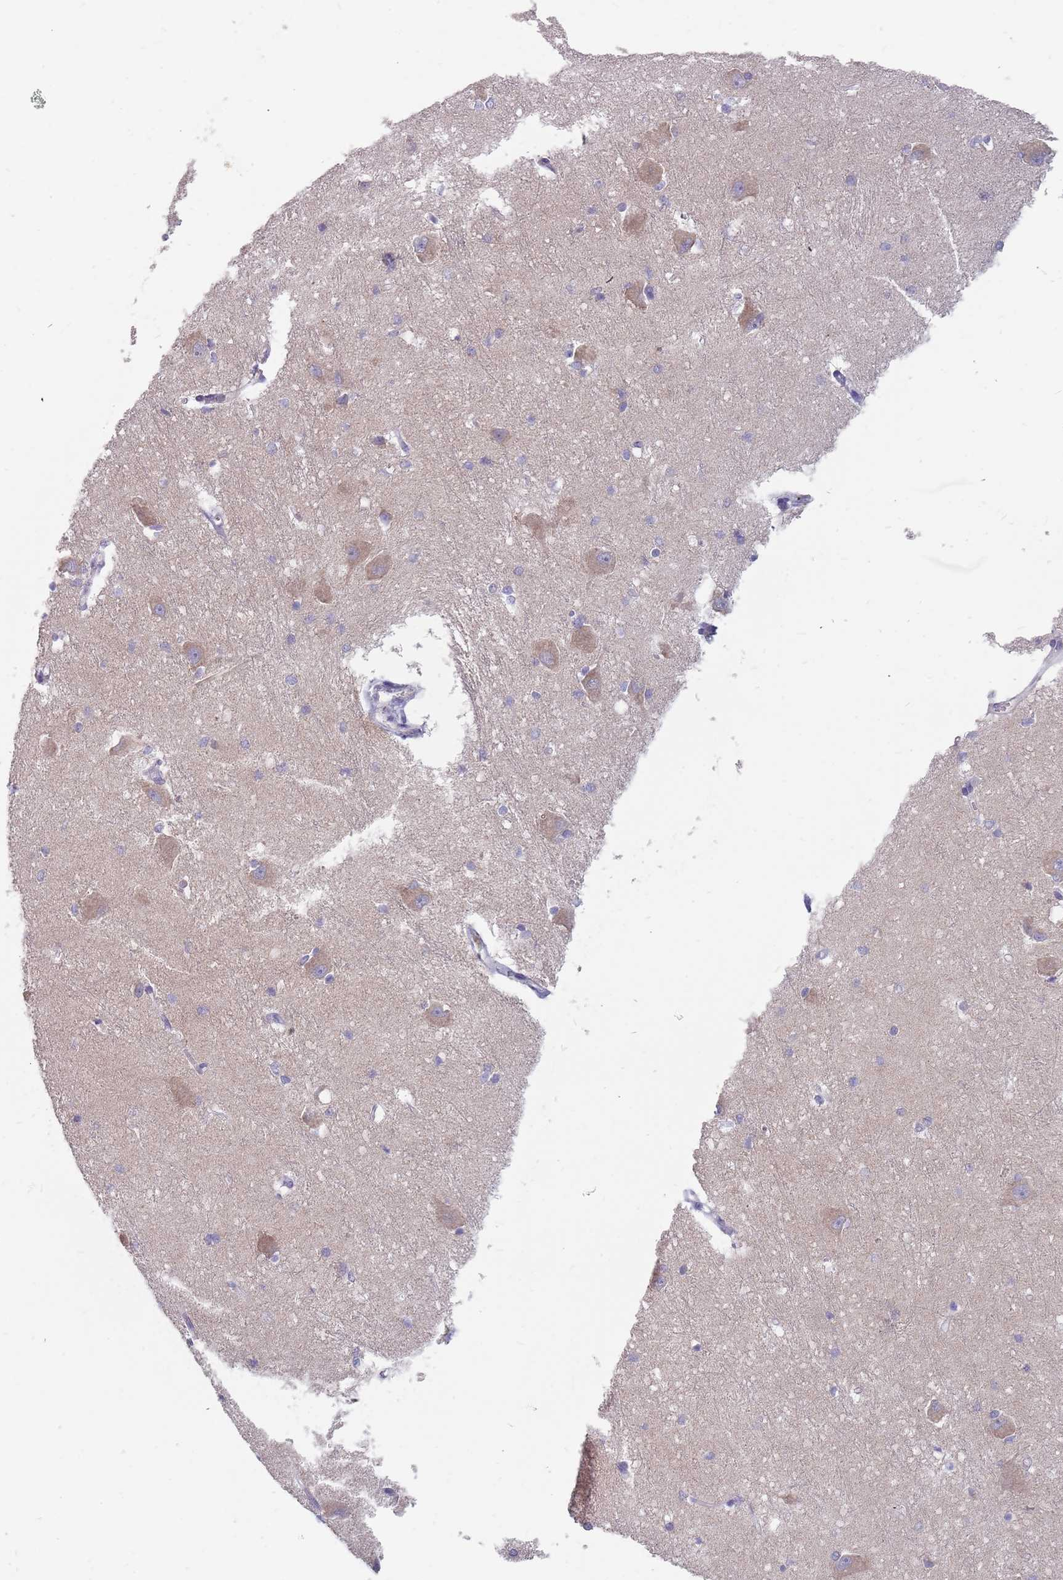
{"staining": {"intensity": "negative", "quantity": "none", "location": "none"}, "tissue": "caudate", "cell_type": "Glial cells", "image_type": "normal", "snomed": [{"axis": "morphology", "description": "Normal tissue, NOS"}, {"axis": "topography", "description": "Lateral ventricle wall"}], "caption": "IHC of benign human caudate exhibits no staining in glial cells.", "gene": "CMTR2", "patient": {"sex": "male", "age": 37}}